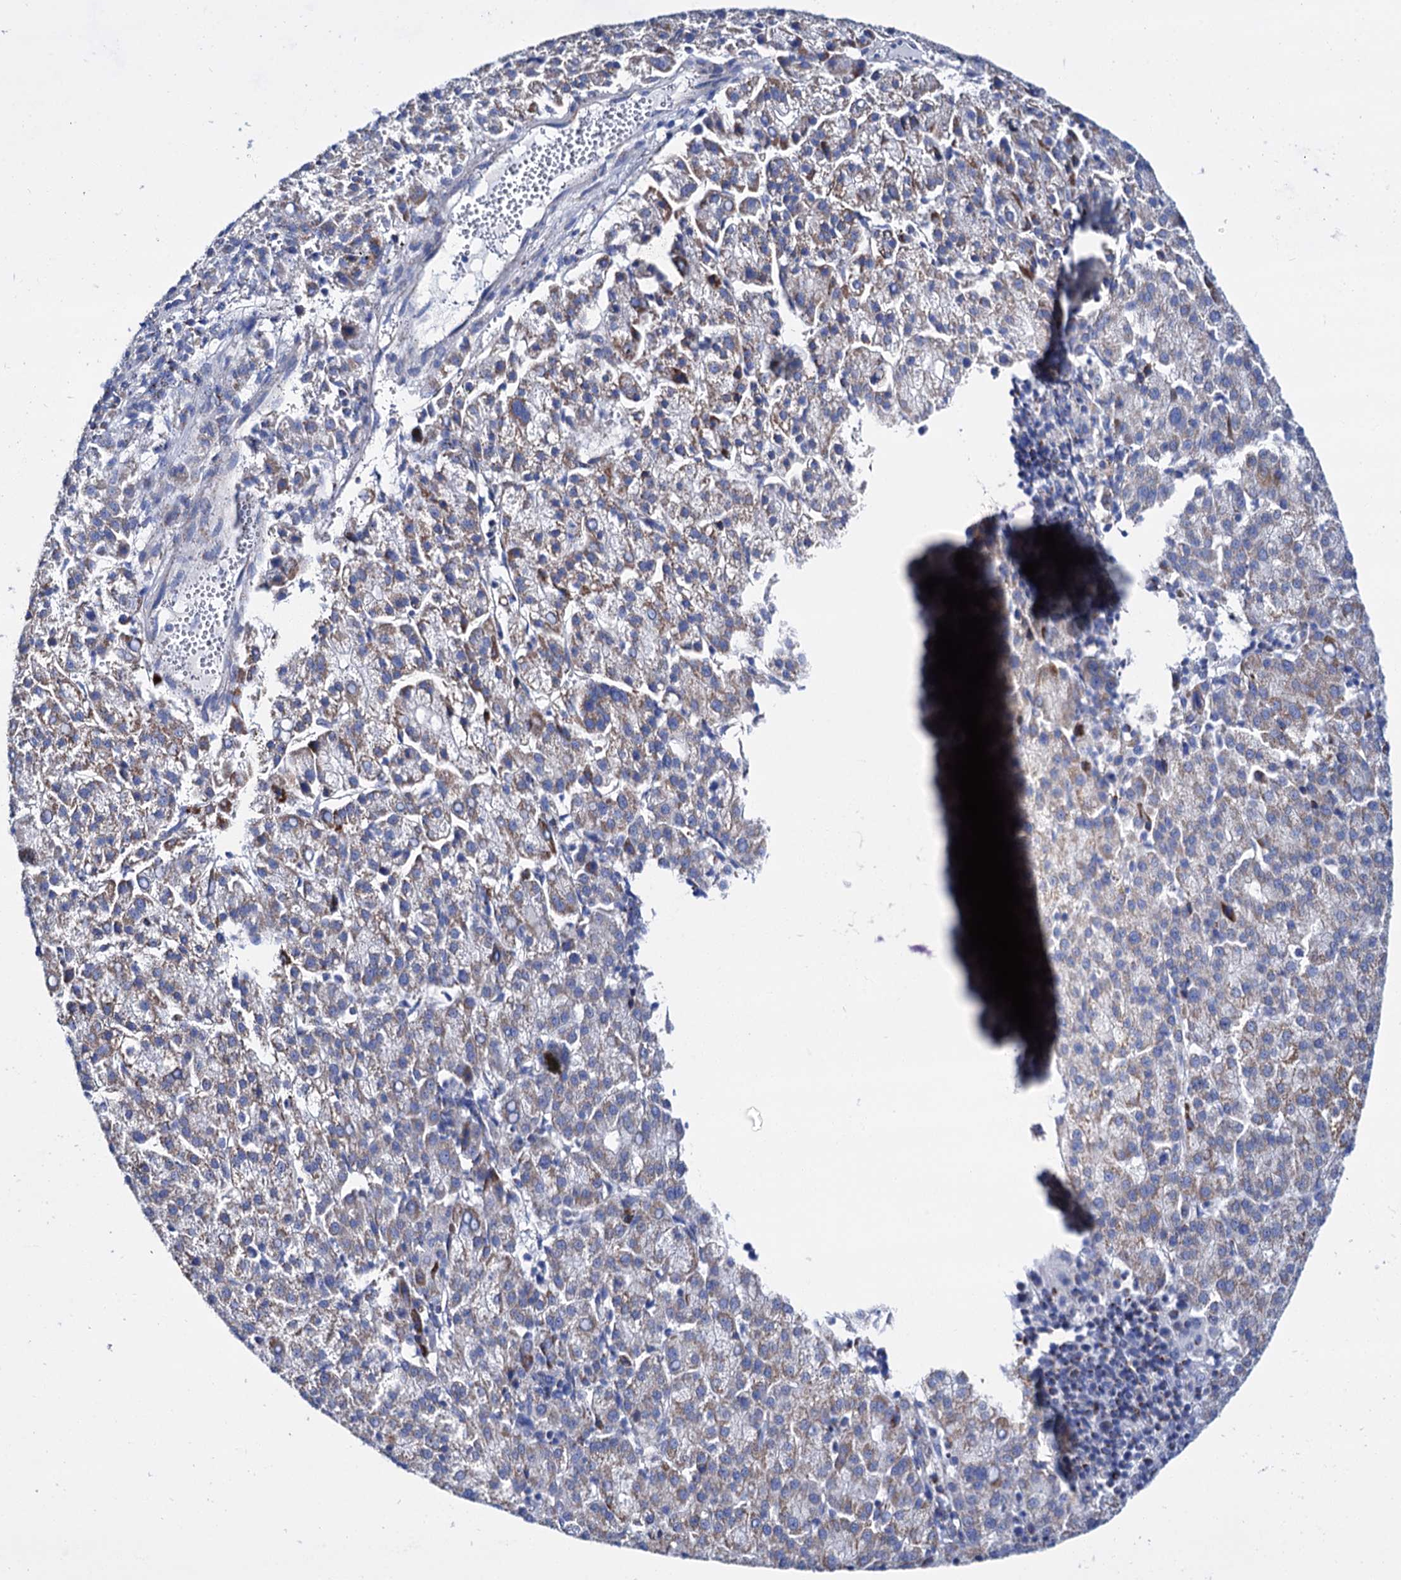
{"staining": {"intensity": "moderate", "quantity": ">75%", "location": "cytoplasmic/membranous"}, "tissue": "liver cancer", "cell_type": "Tumor cells", "image_type": "cancer", "snomed": [{"axis": "morphology", "description": "Carcinoma, Hepatocellular, NOS"}, {"axis": "topography", "description": "Liver"}], "caption": "A brown stain labels moderate cytoplasmic/membranous staining of a protein in liver hepatocellular carcinoma tumor cells.", "gene": "UBASH3B", "patient": {"sex": "female", "age": 58}}